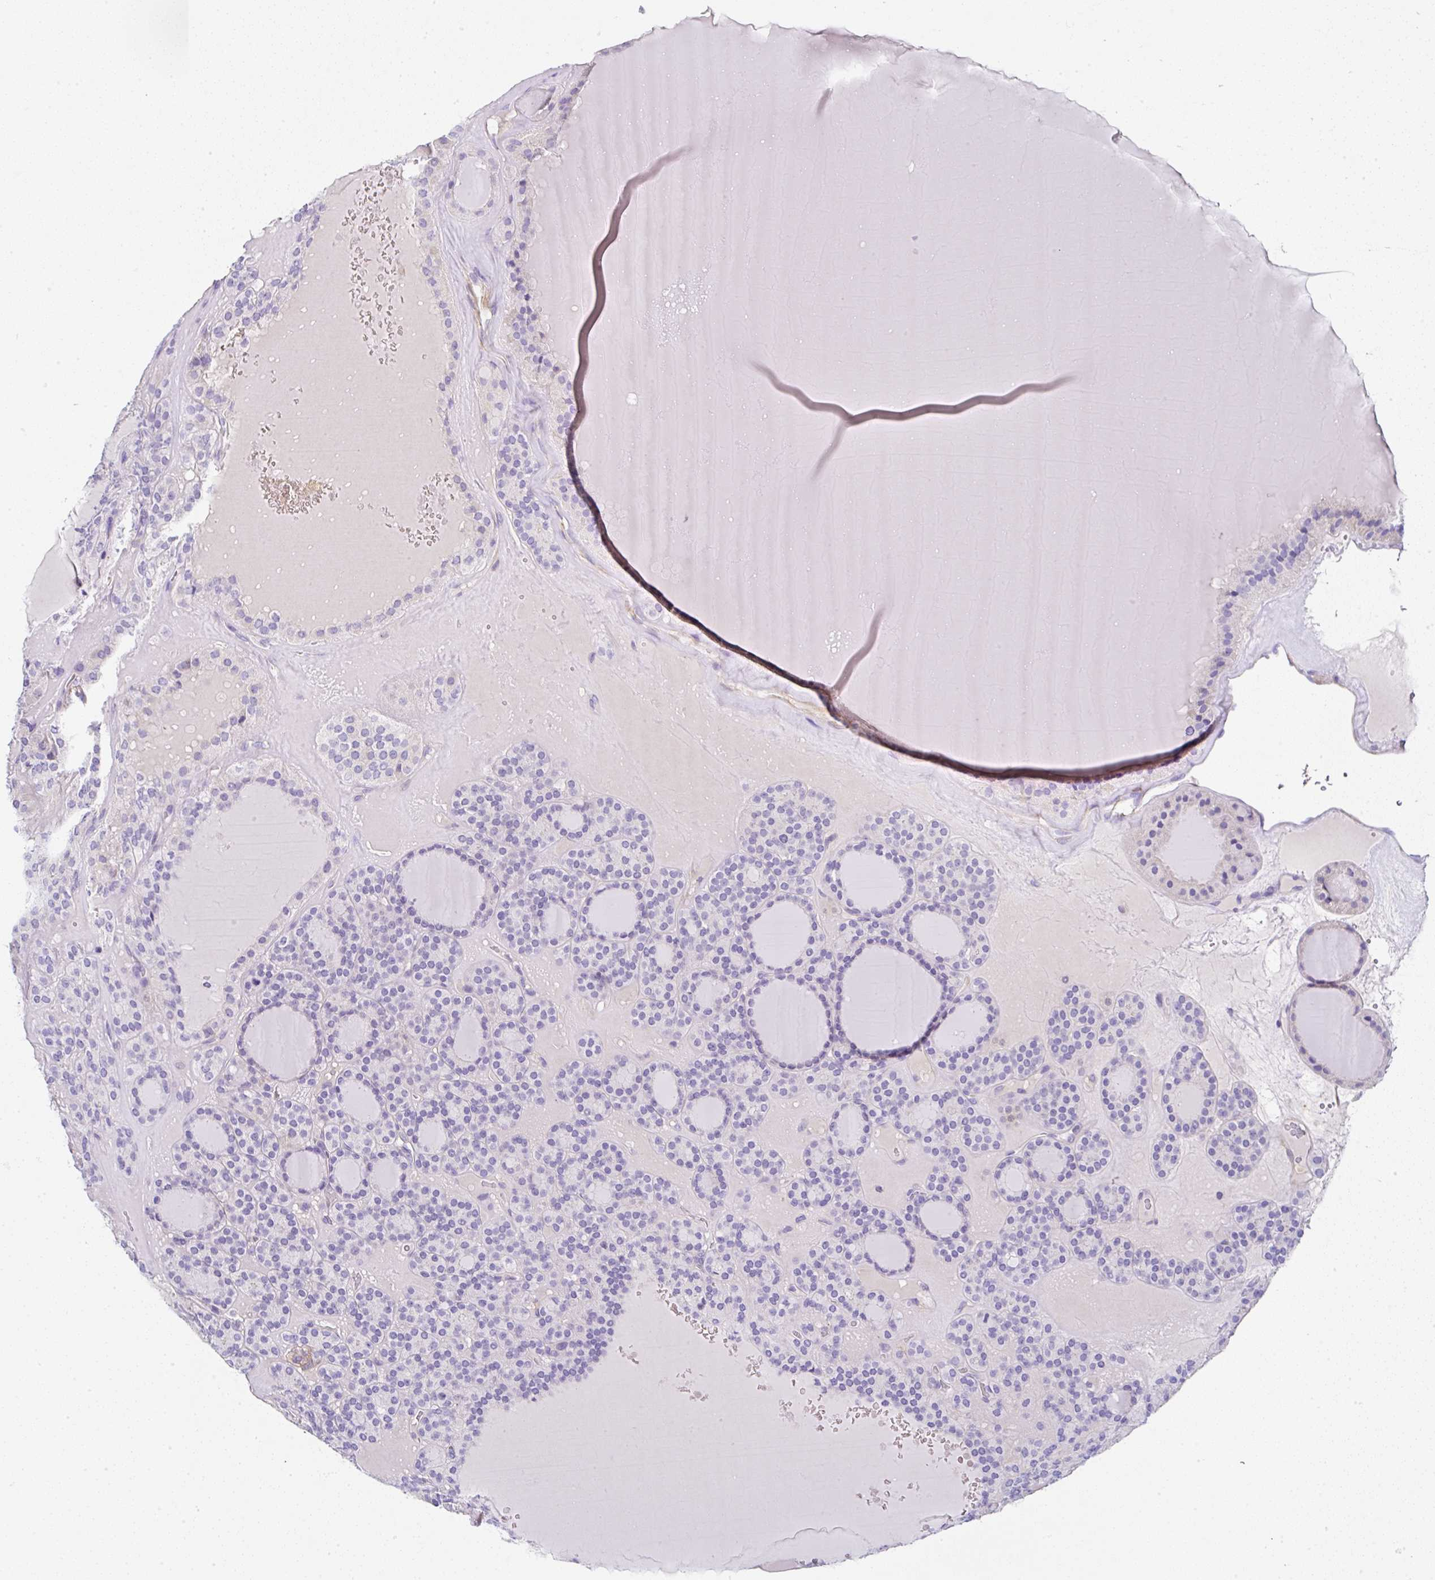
{"staining": {"intensity": "negative", "quantity": "none", "location": "none"}, "tissue": "thyroid cancer", "cell_type": "Tumor cells", "image_type": "cancer", "snomed": [{"axis": "morphology", "description": "Follicular adenoma carcinoma, NOS"}, {"axis": "topography", "description": "Thyroid gland"}], "caption": "DAB immunohistochemical staining of thyroid cancer exhibits no significant staining in tumor cells. (DAB immunohistochemistry visualized using brightfield microscopy, high magnification).", "gene": "PPFIA4", "patient": {"sex": "female", "age": 63}}